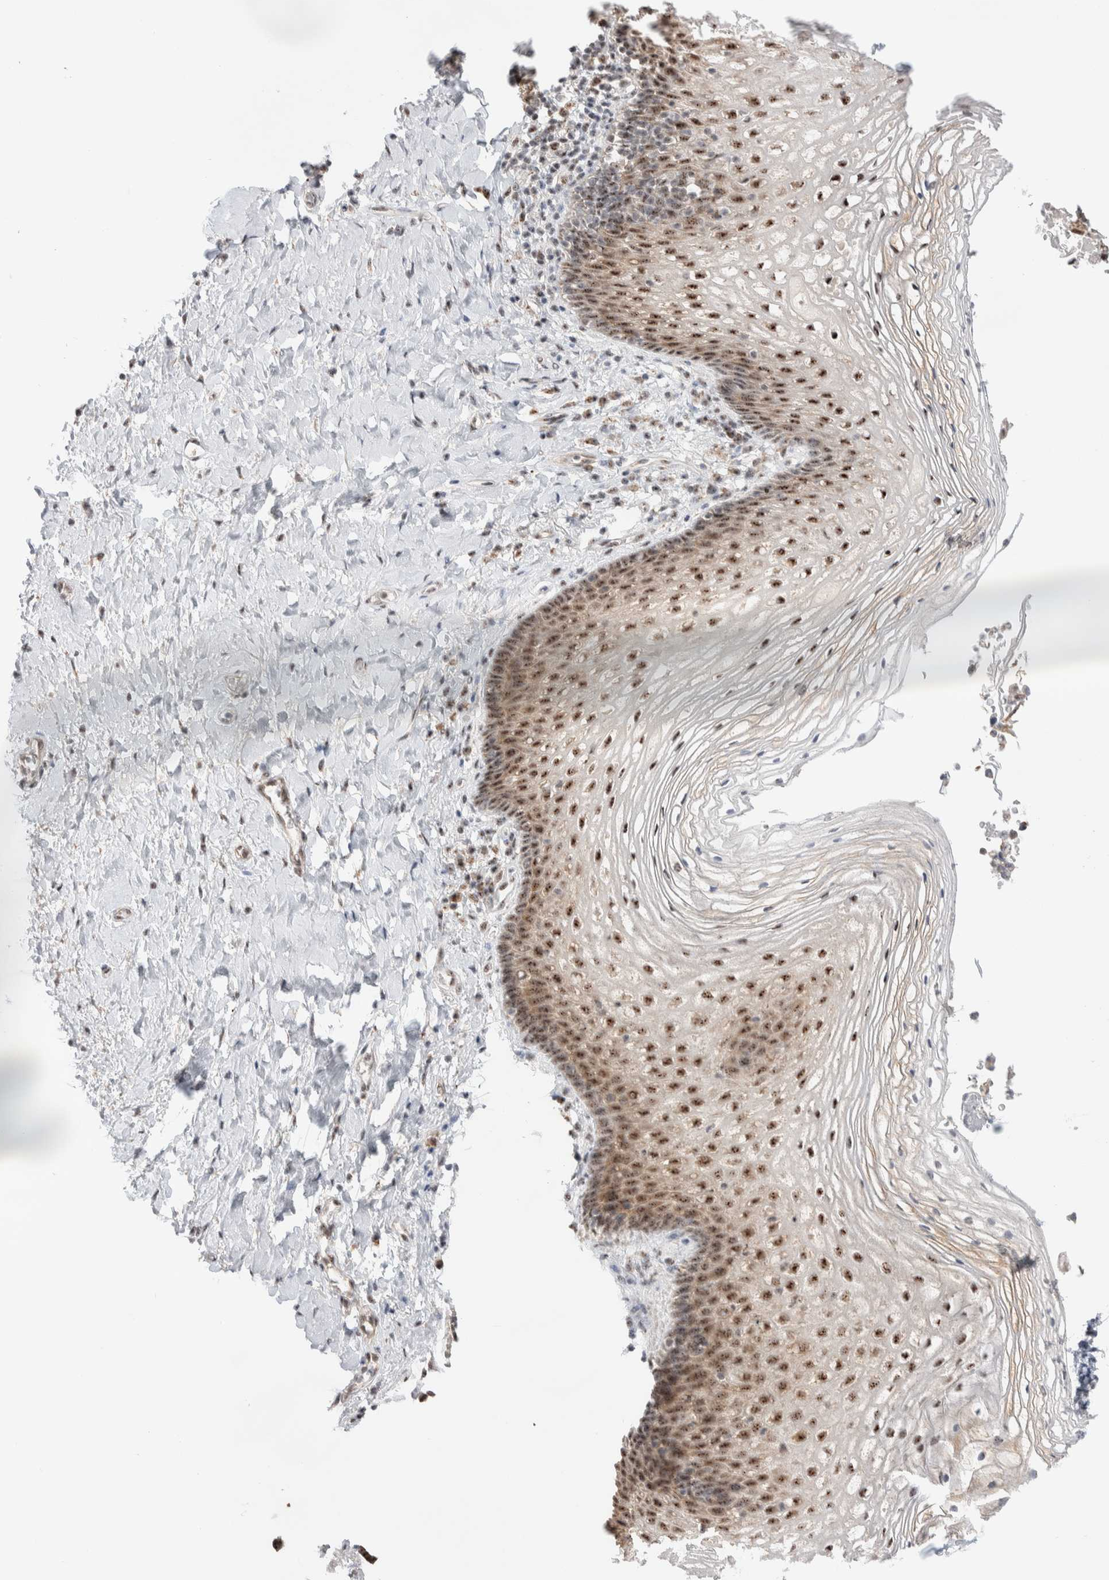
{"staining": {"intensity": "strong", "quantity": ">75%", "location": "nuclear"}, "tissue": "vagina", "cell_type": "Squamous epithelial cells", "image_type": "normal", "snomed": [{"axis": "morphology", "description": "Normal tissue, NOS"}, {"axis": "topography", "description": "Vagina"}], "caption": "An image showing strong nuclear positivity in approximately >75% of squamous epithelial cells in benign vagina, as visualized by brown immunohistochemical staining.", "gene": "ZNF695", "patient": {"sex": "female", "age": 60}}